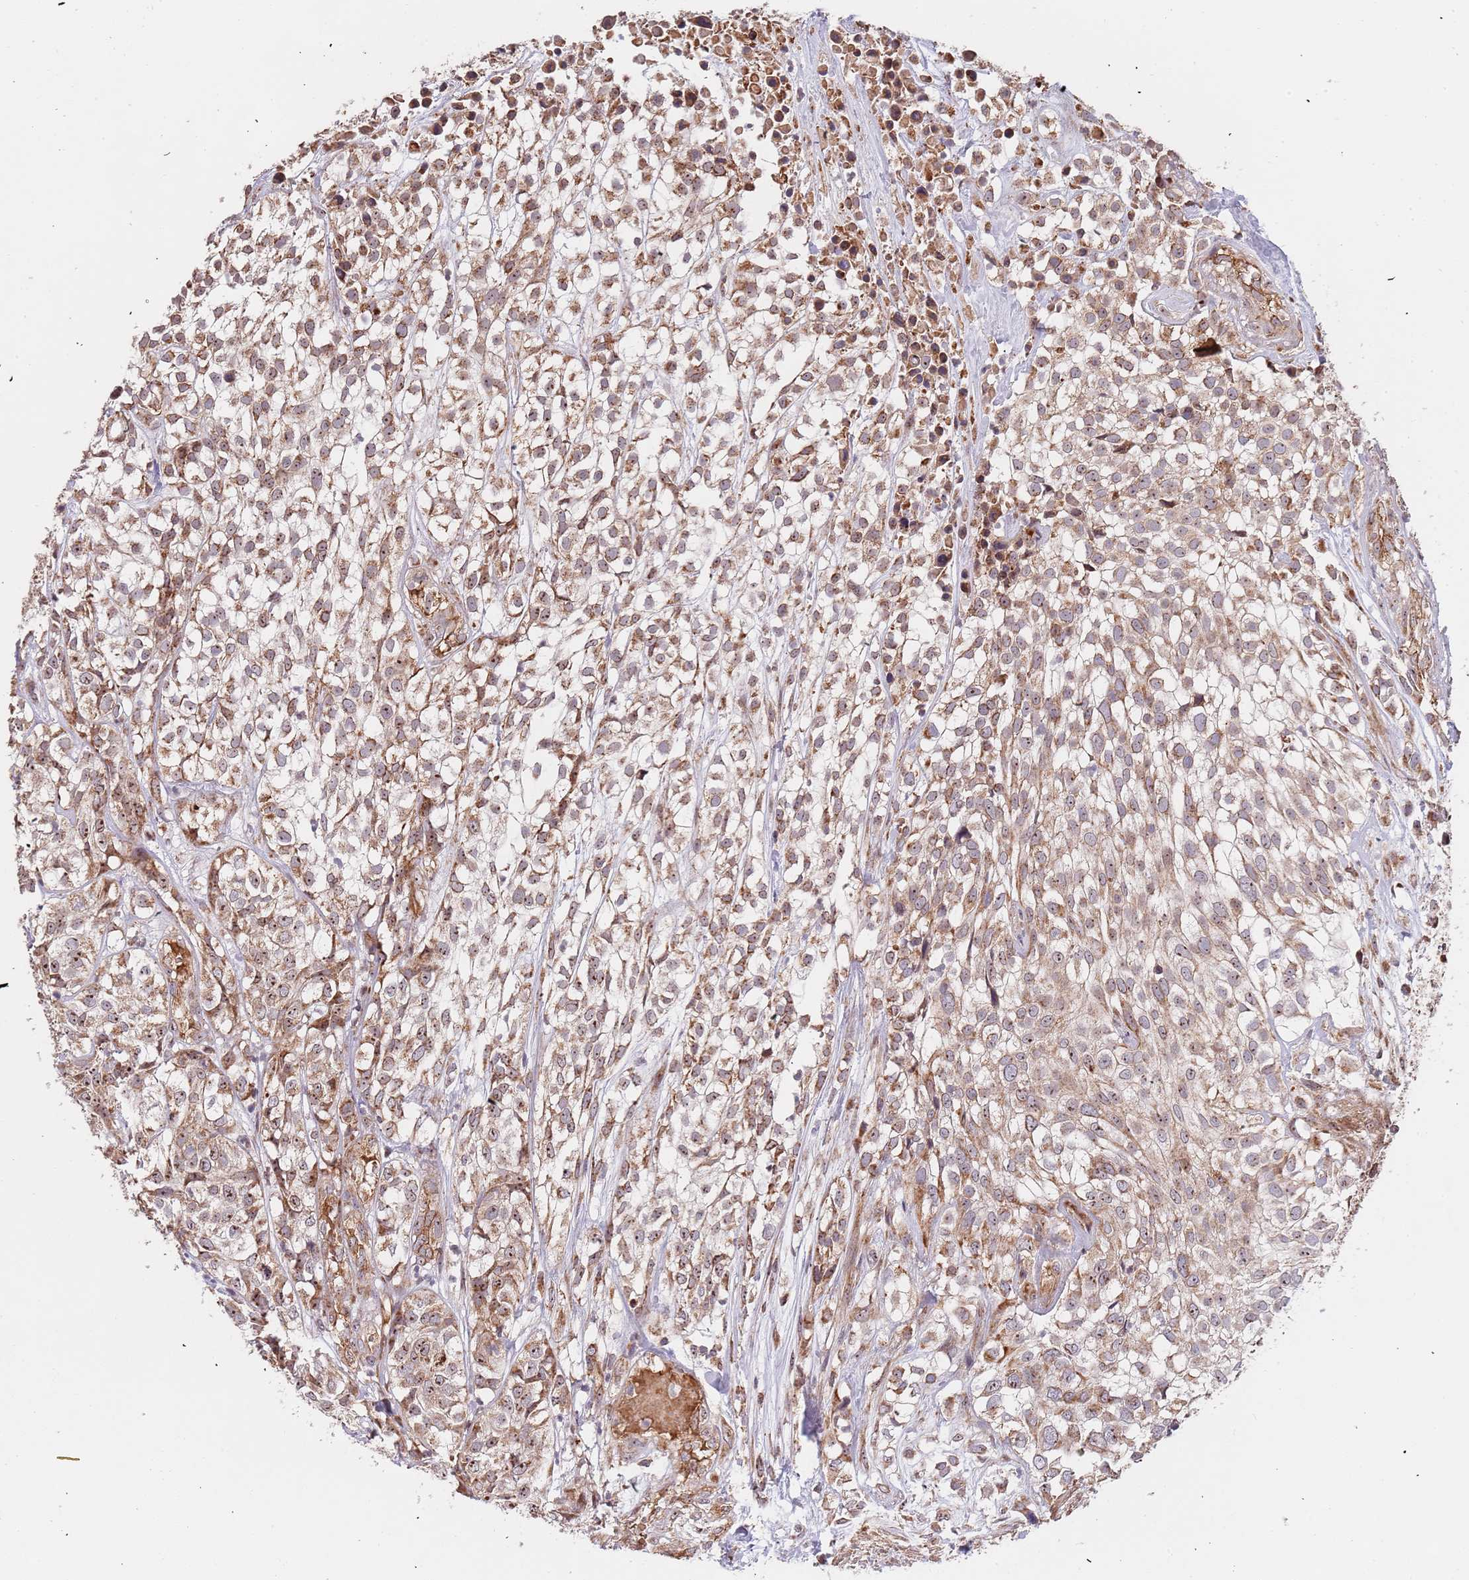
{"staining": {"intensity": "moderate", "quantity": ">75%", "location": "cytoplasmic/membranous,nuclear"}, "tissue": "urothelial cancer", "cell_type": "Tumor cells", "image_type": "cancer", "snomed": [{"axis": "morphology", "description": "Urothelial carcinoma, High grade"}, {"axis": "topography", "description": "Urinary bladder"}], "caption": "Immunohistochemical staining of urothelial carcinoma (high-grade) displays medium levels of moderate cytoplasmic/membranous and nuclear protein expression in approximately >75% of tumor cells.", "gene": "DCHS1", "patient": {"sex": "male", "age": 56}}